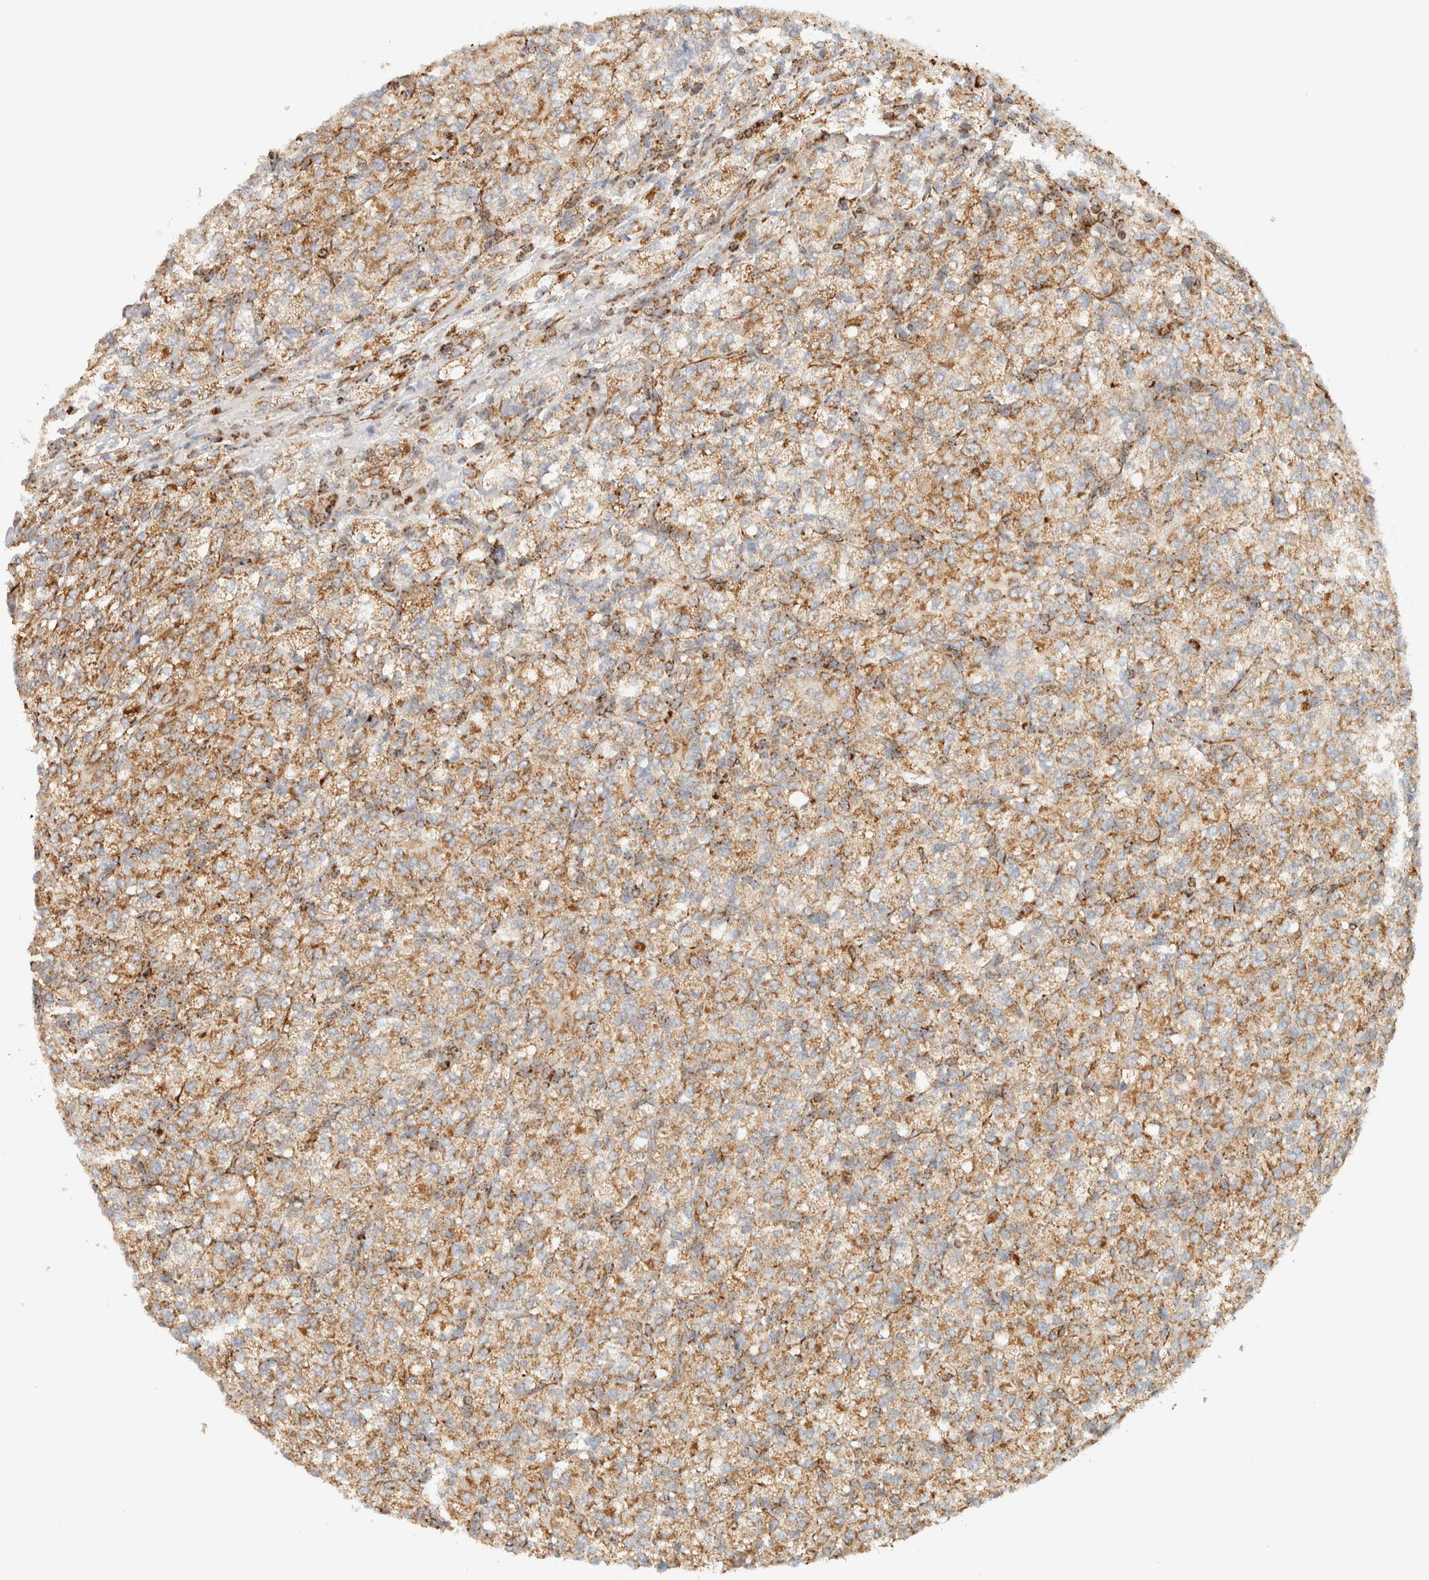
{"staining": {"intensity": "moderate", "quantity": ">75%", "location": "cytoplasmic/membranous"}, "tissue": "renal cancer", "cell_type": "Tumor cells", "image_type": "cancer", "snomed": [{"axis": "morphology", "description": "Adenocarcinoma, NOS"}, {"axis": "topography", "description": "Kidney"}], "caption": "This image reveals IHC staining of renal cancer (adenocarcinoma), with medium moderate cytoplasmic/membranous staining in about >75% of tumor cells.", "gene": "KIFAP3", "patient": {"sex": "male", "age": 77}}